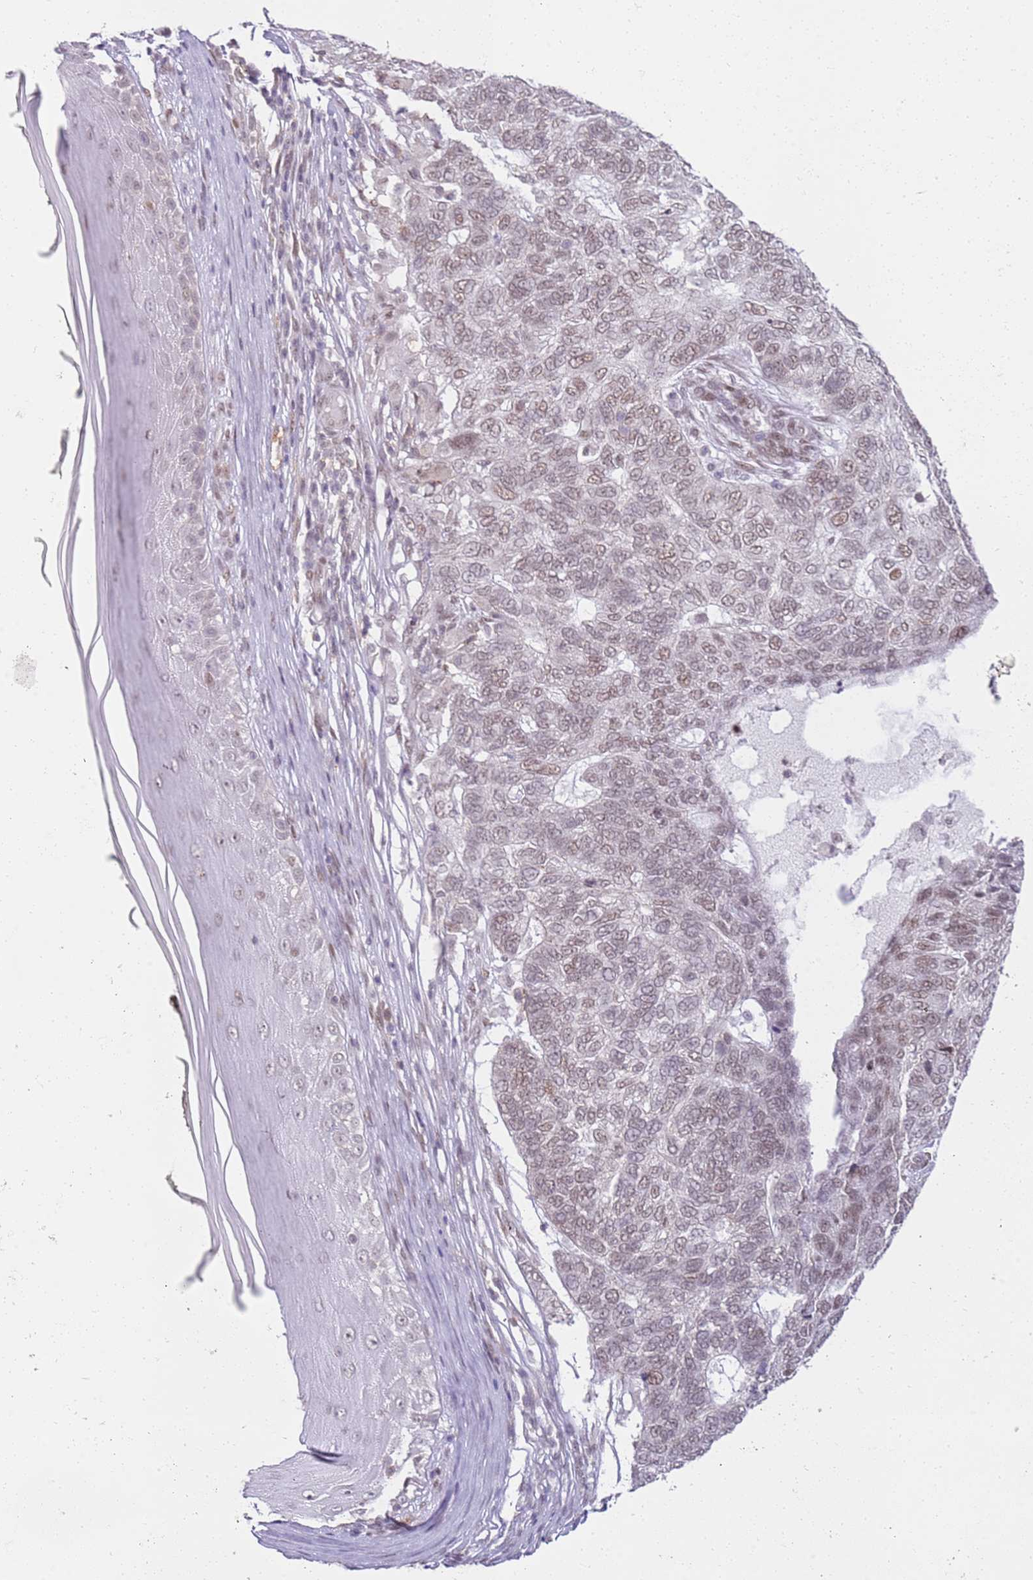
{"staining": {"intensity": "weak", "quantity": "25%-75%", "location": "nuclear"}, "tissue": "skin cancer", "cell_type": "Tumor cells", "image_type": "cancer", "snomed": [{"axis": "morphology", "description": "Basal cell carcinoma"}, {"axis": "topography", "description": "Skin"}], "caption": "Skin cancer (basal cell carcinoma) stained with a protein marker shows weak staining in tumor cells.", "gene": "PHC2", "patient": {"sex": "female", "age": 65}}